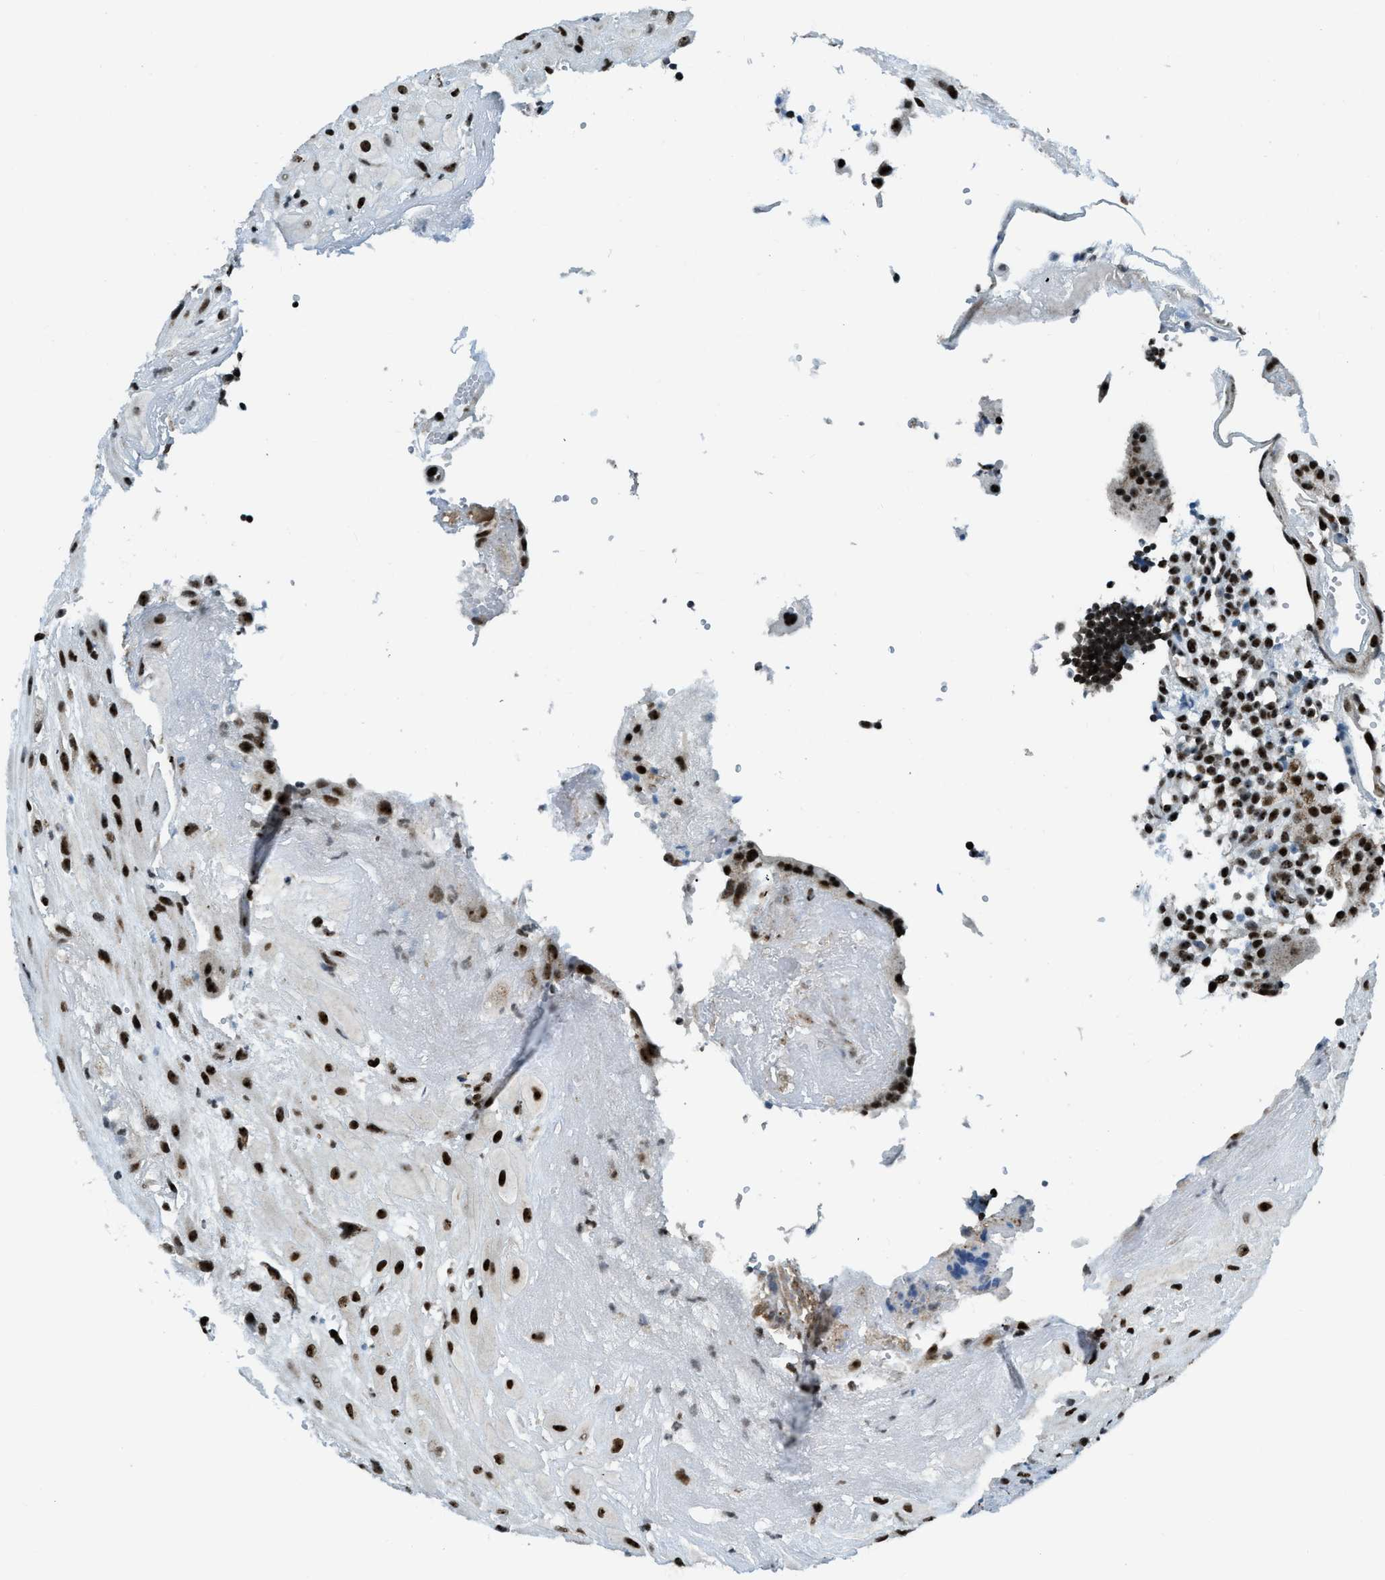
{"staining": {"intensity": "strong", "quantity": ">75%", "location": "nuclear"}, "tissue": "placenta", "cell_type": "Decidual cells", "image_type": "normal", "snomed": [{"axis": "morphology", "description": "Normal tissue, NOS"}, {"axis": "topography", "description": "Placenta"}], "caption": "The micrograph displays immunohistochemical staining of normal placenta. There is strong nuclear positivity is appreciated in about >75% of decidual cells.", "gene": "RAD51B", "patient": {"sex": "female", "age": 18}}